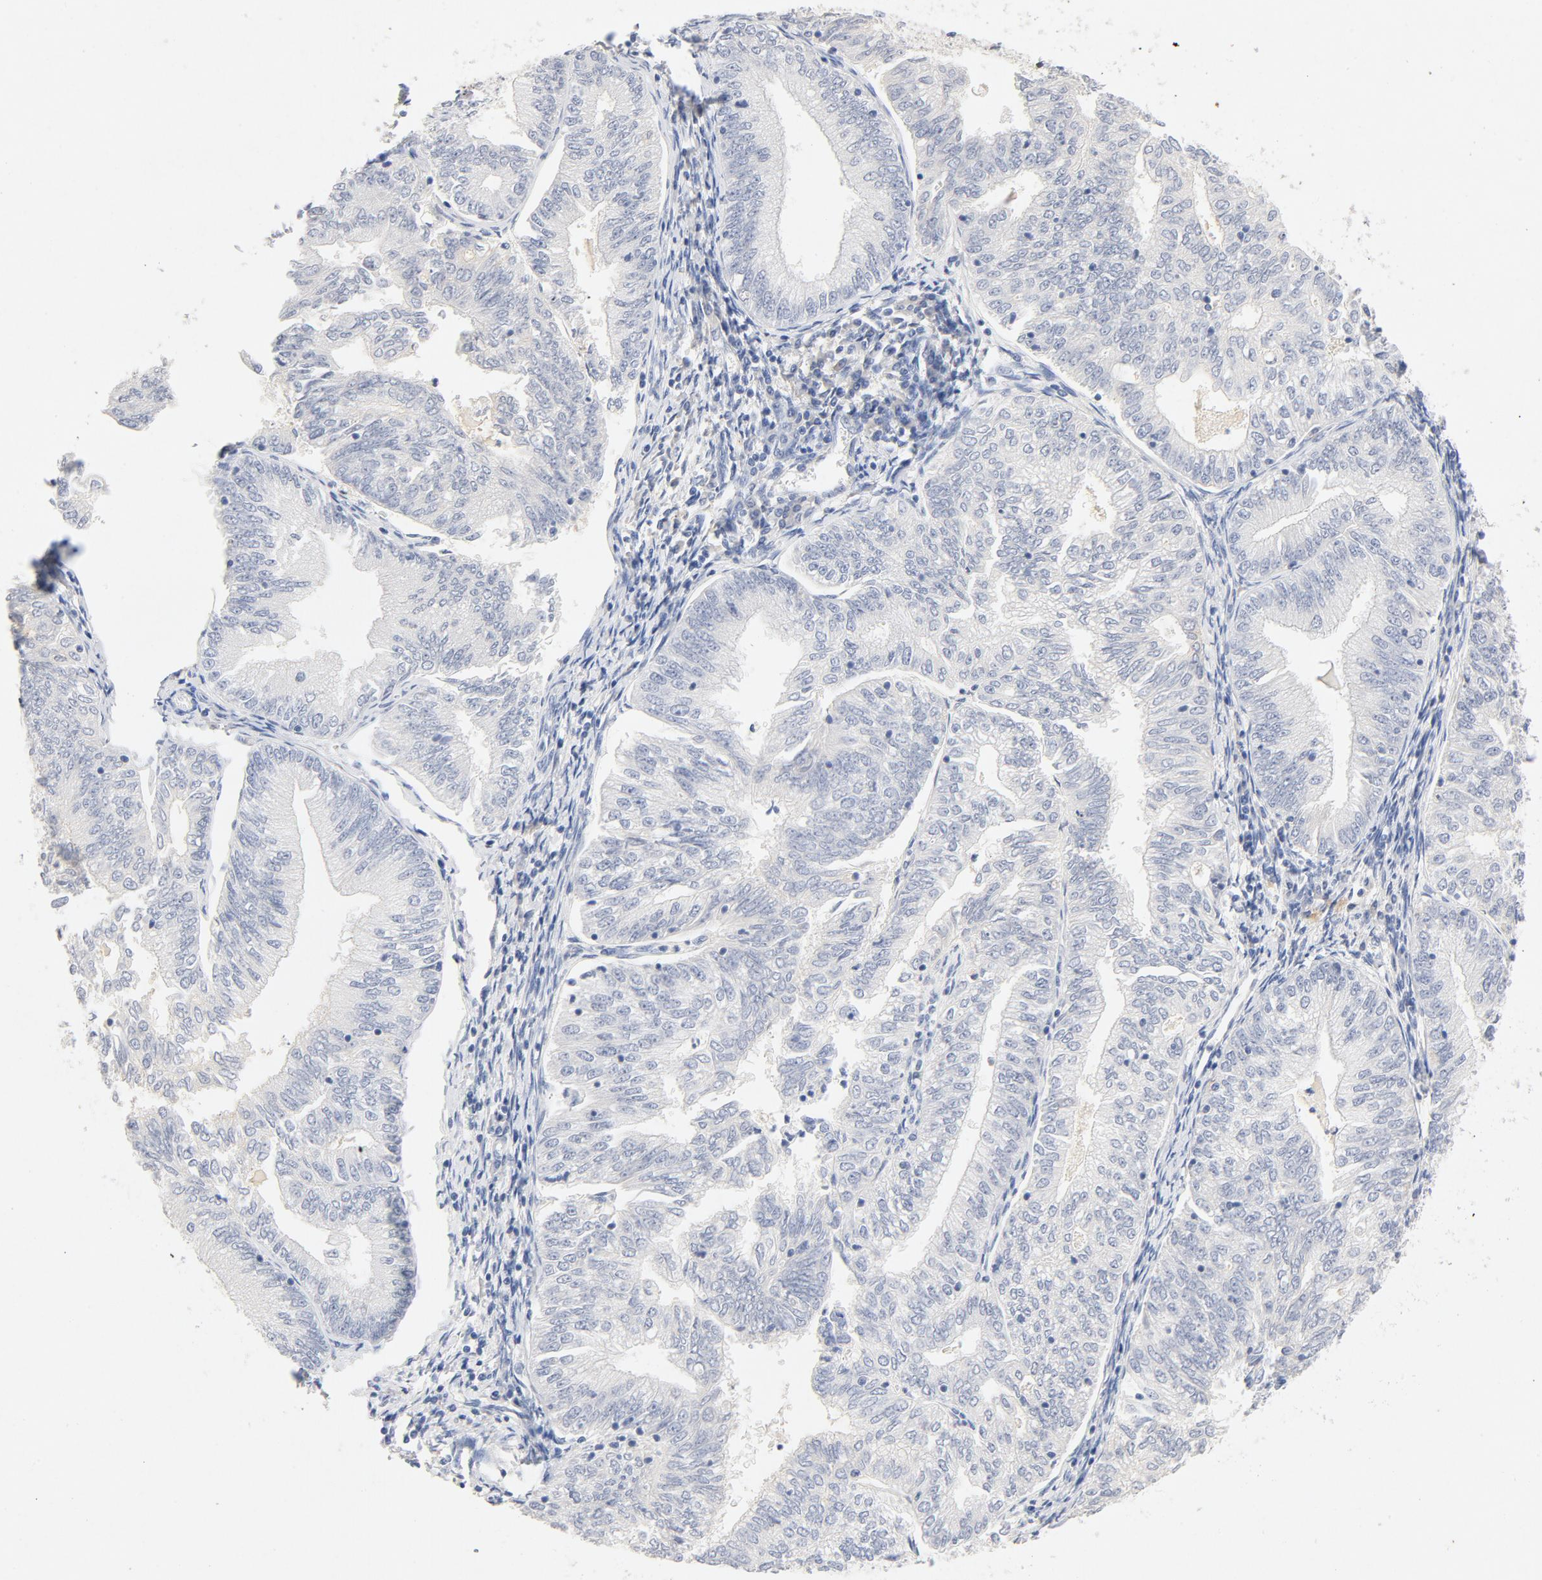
{"staining": {"intensity": "negative", "quantity": "none", "location": "none"}, "tissue": "endometrial cancer", "cell_type": "Tumor cells", "image_type": "cancer", "snomed": [{"axis": "morphology", "description": "Adenocarcinoma, NOS"}, {"axis": "topography", "description": "Endometrium"}], "caption": "DAB (3,3'-diaminobenzidine) immunohistochemical staining of adenocarcinoma (endometrial) exhibits no significant staining in tumor cells.", "gene": "STAT1", "patient": {"sex": "female", "age": 69}}